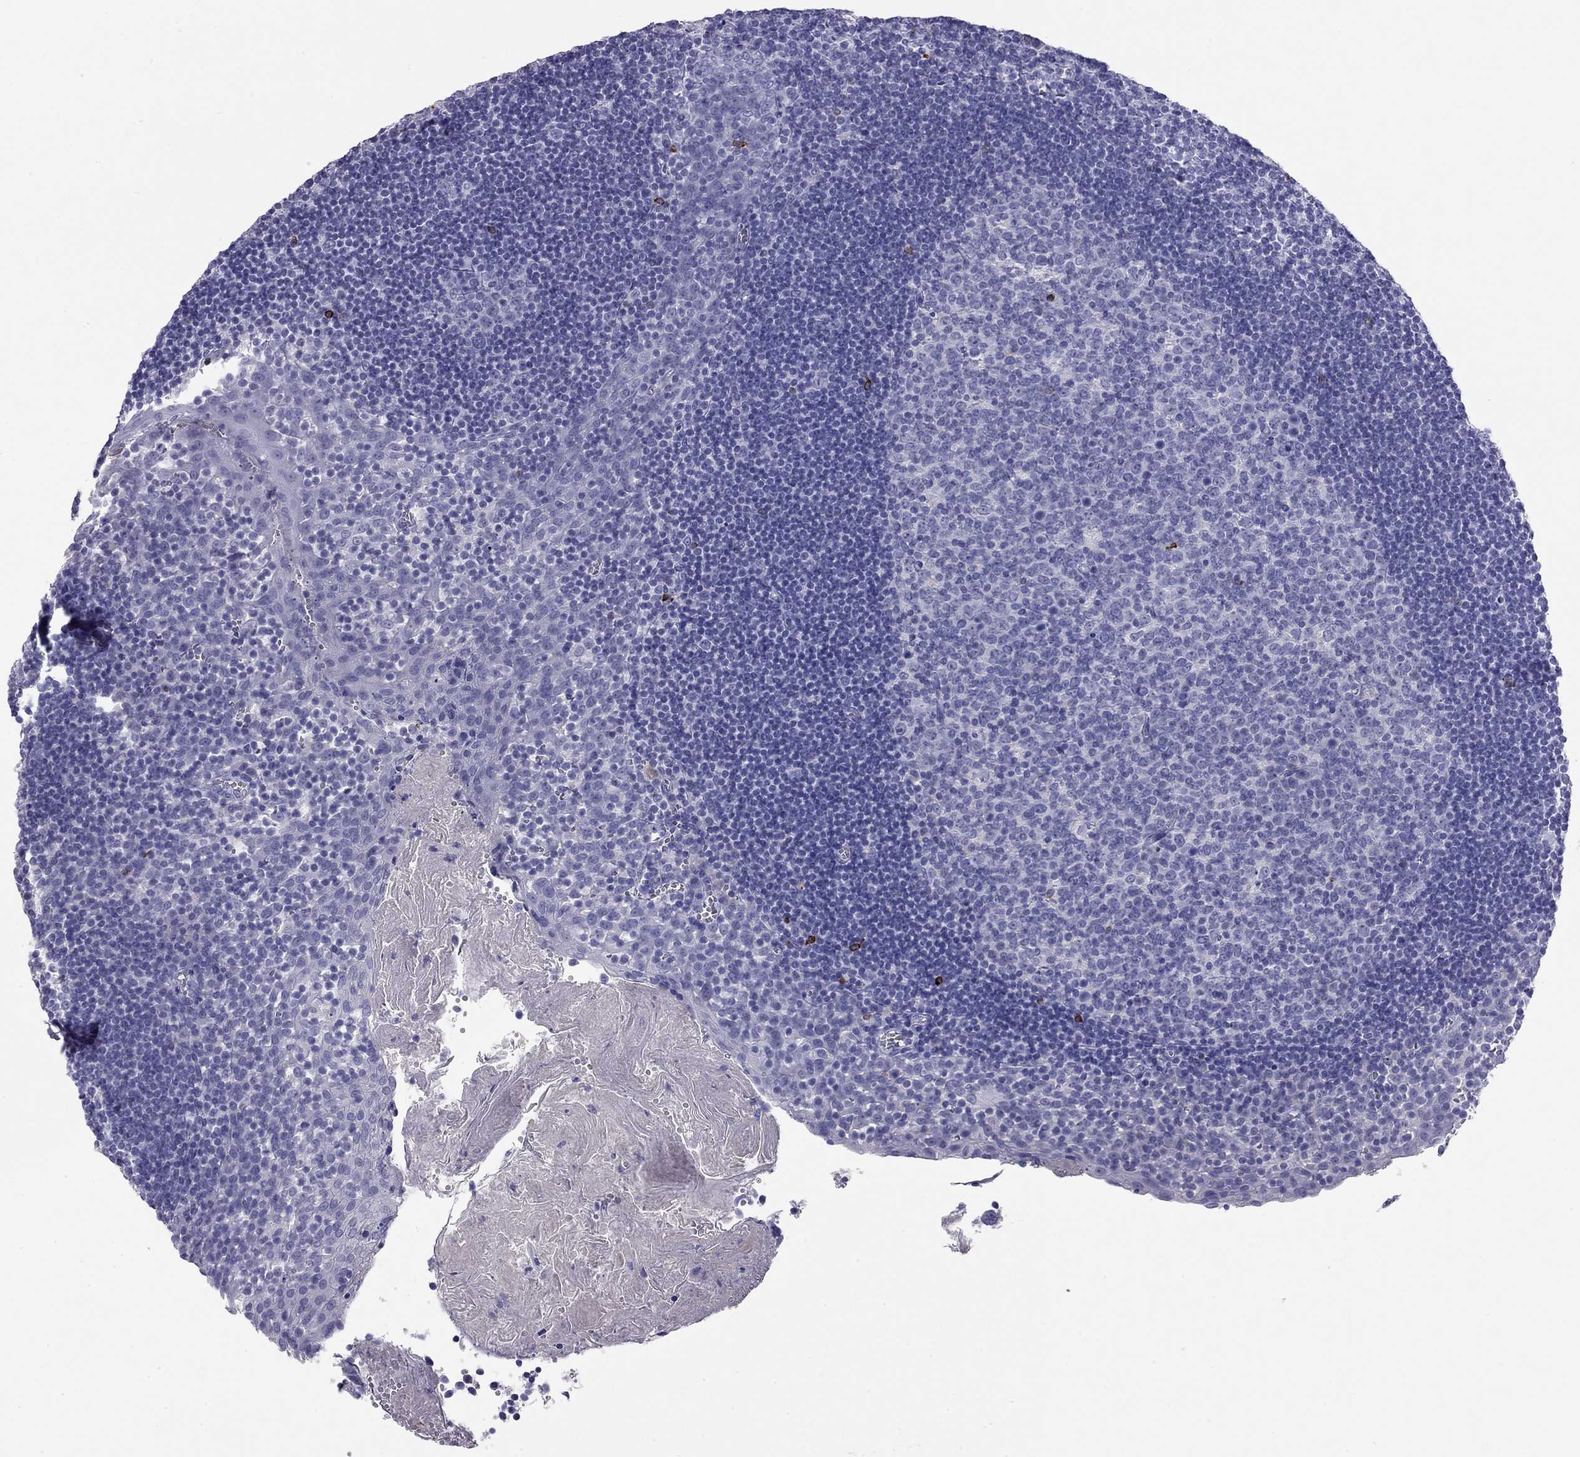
{"staining": {"intensity": "strong", "quantity": "<25%", "location": "cytoplasmic/membranous"}, "tissue": "lymph node", "cell_type": "Germinal center cells", "image_type": "normal", "snomed": [{"axis": "morphology", "description": "Normal tissue, NOS"}, {"axis": "topography", "description": "Lymph node"}], "caption": "Benign lymph node displays strong cytoplasmic/membranous expression in approximately <25% of germinal center cells, visualized by immunohistochemistry.", "gene": "ODF4", "patient": {"sex": "female", "age": 21}}